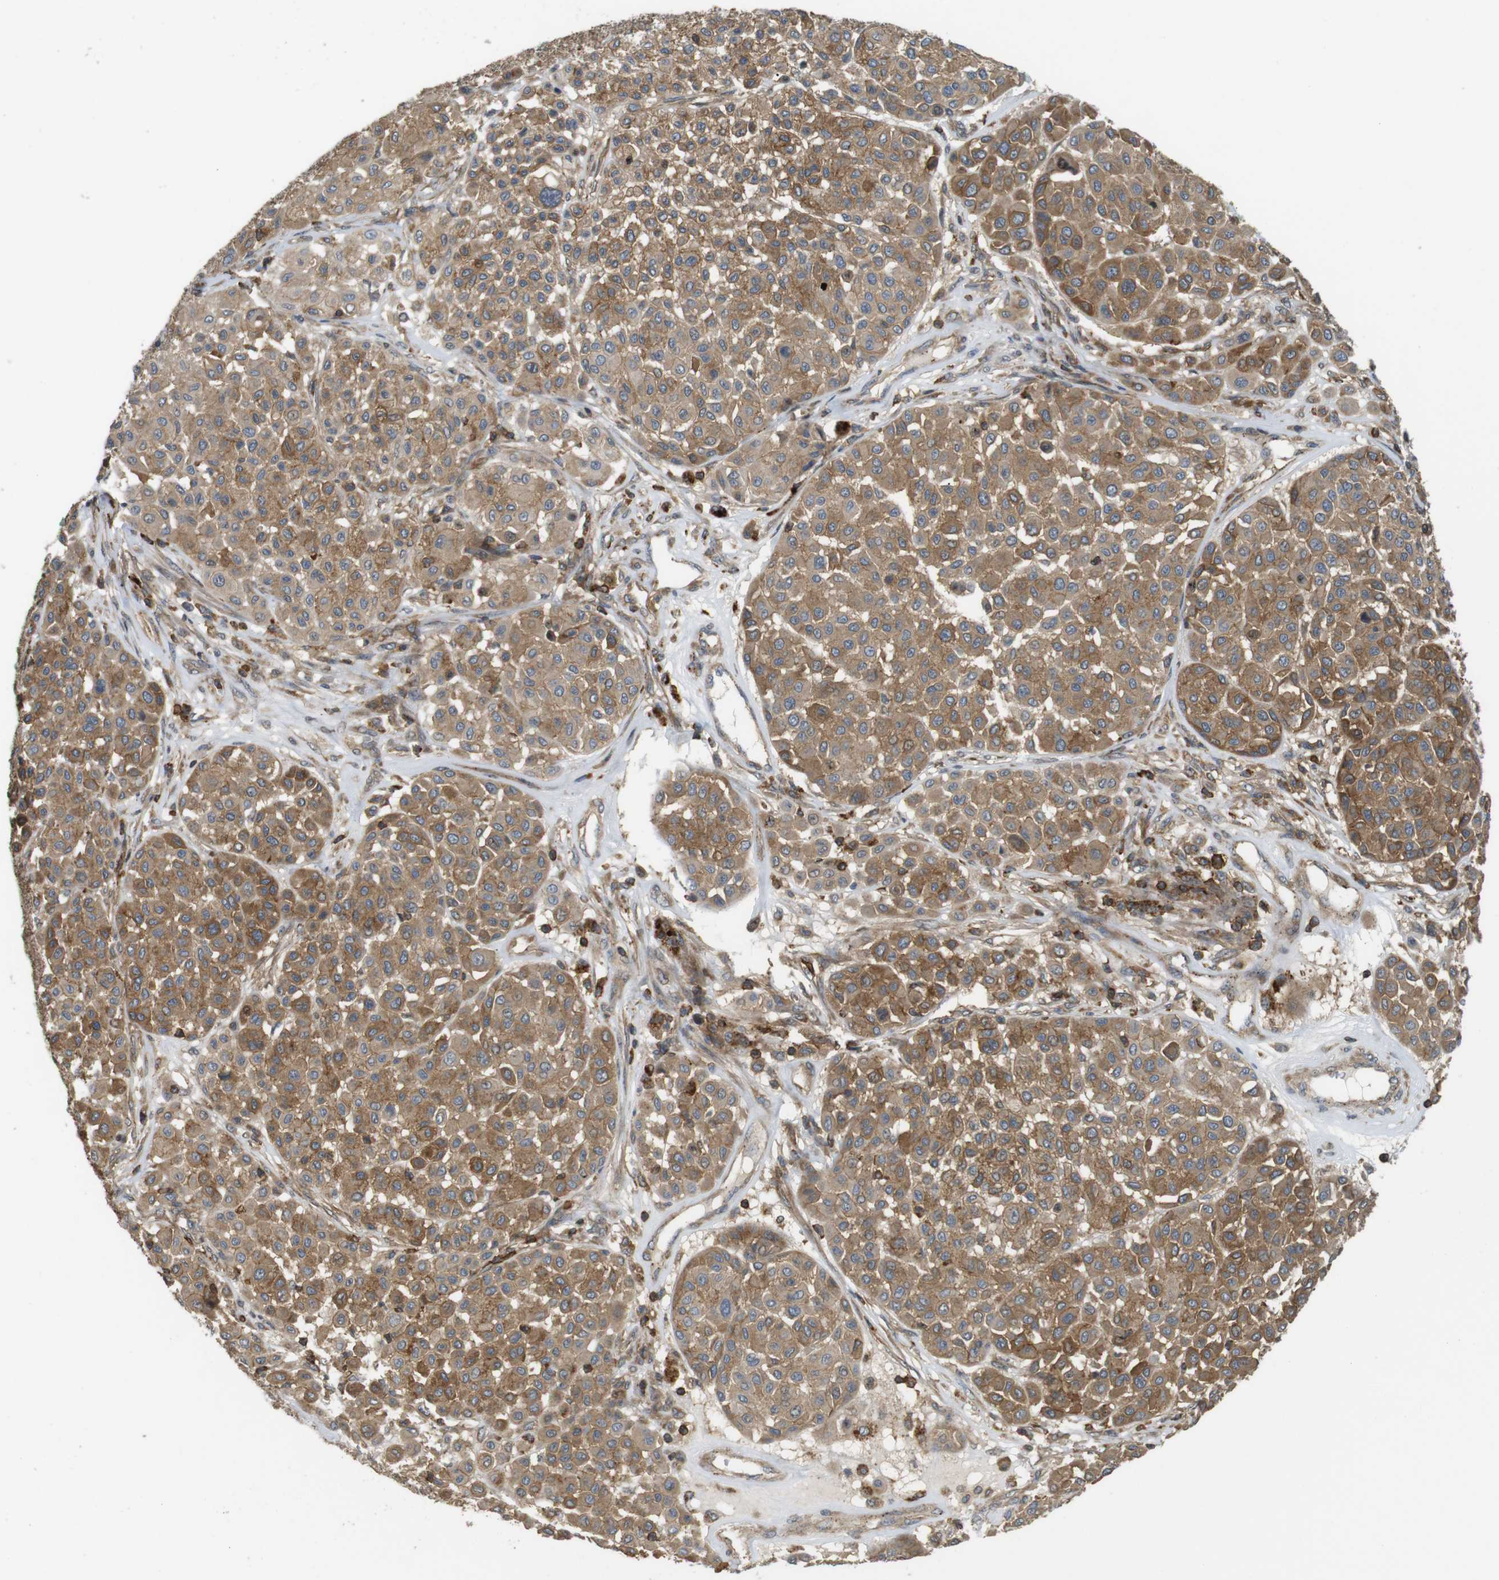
{"staining": {"intensity": "moderate", "quantity": ">75%", "location": "cytoplasmic/membranous"}, "tissue": "melanoma", "cell_type": "Tumor cells", "image_type": "cancer", "snomed": [{"axis": "morphology", "description": "Malignant melanoma, Metastatic site"}, {"axis": "topography", "description": "Soft tissue"}], "caption": "Brown immunohistochemical staining in melanoma exhibits moderate cytoplasmic/membranous expression in approximately >75% of tumor cells.", "gene": "KSR1", "patient": {"sex": "male", "age": 41}}